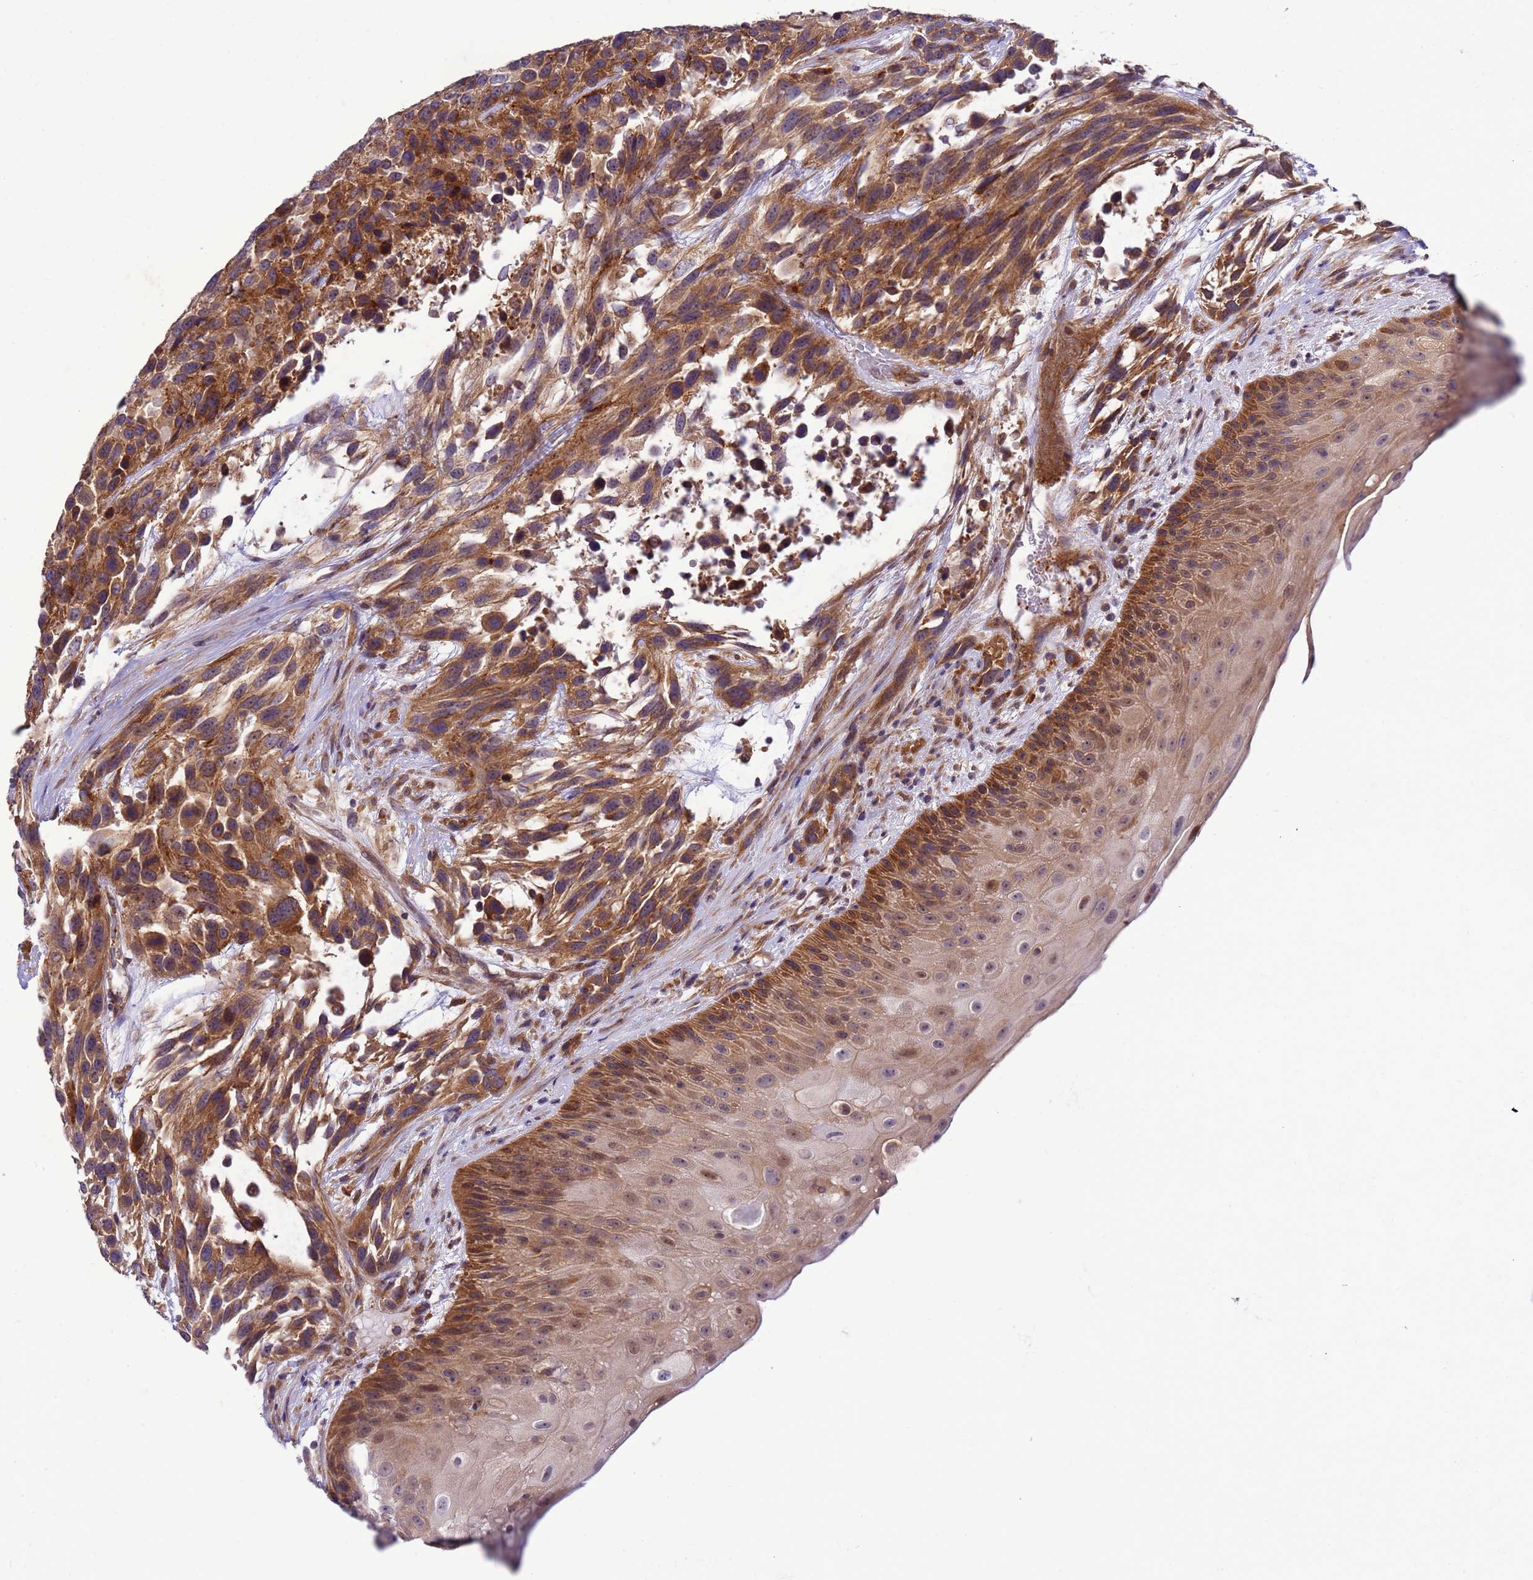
{"staining": {"intensity": "moderate", "quantity": ">75%", "location": "cytoplasmic/membranous"}, "tissue": "urothelial cancer", "cell_type": "Tumor cells", "image_type": "cancer", "snomed": [{"axis": "morphology", "description": "Urothelial carcinoma, High grade"}, {"axis": "topography", "description": "Urinary bladder"}], "caption": "This photomicrograph exhibits IHC staining of human urothelial cancer, with medium moderate cytoplasmic/membranous expression in approximately >75% of tumor cells.", "gene": "GEN1", "patient": {"sex": "female", "age": 70}}